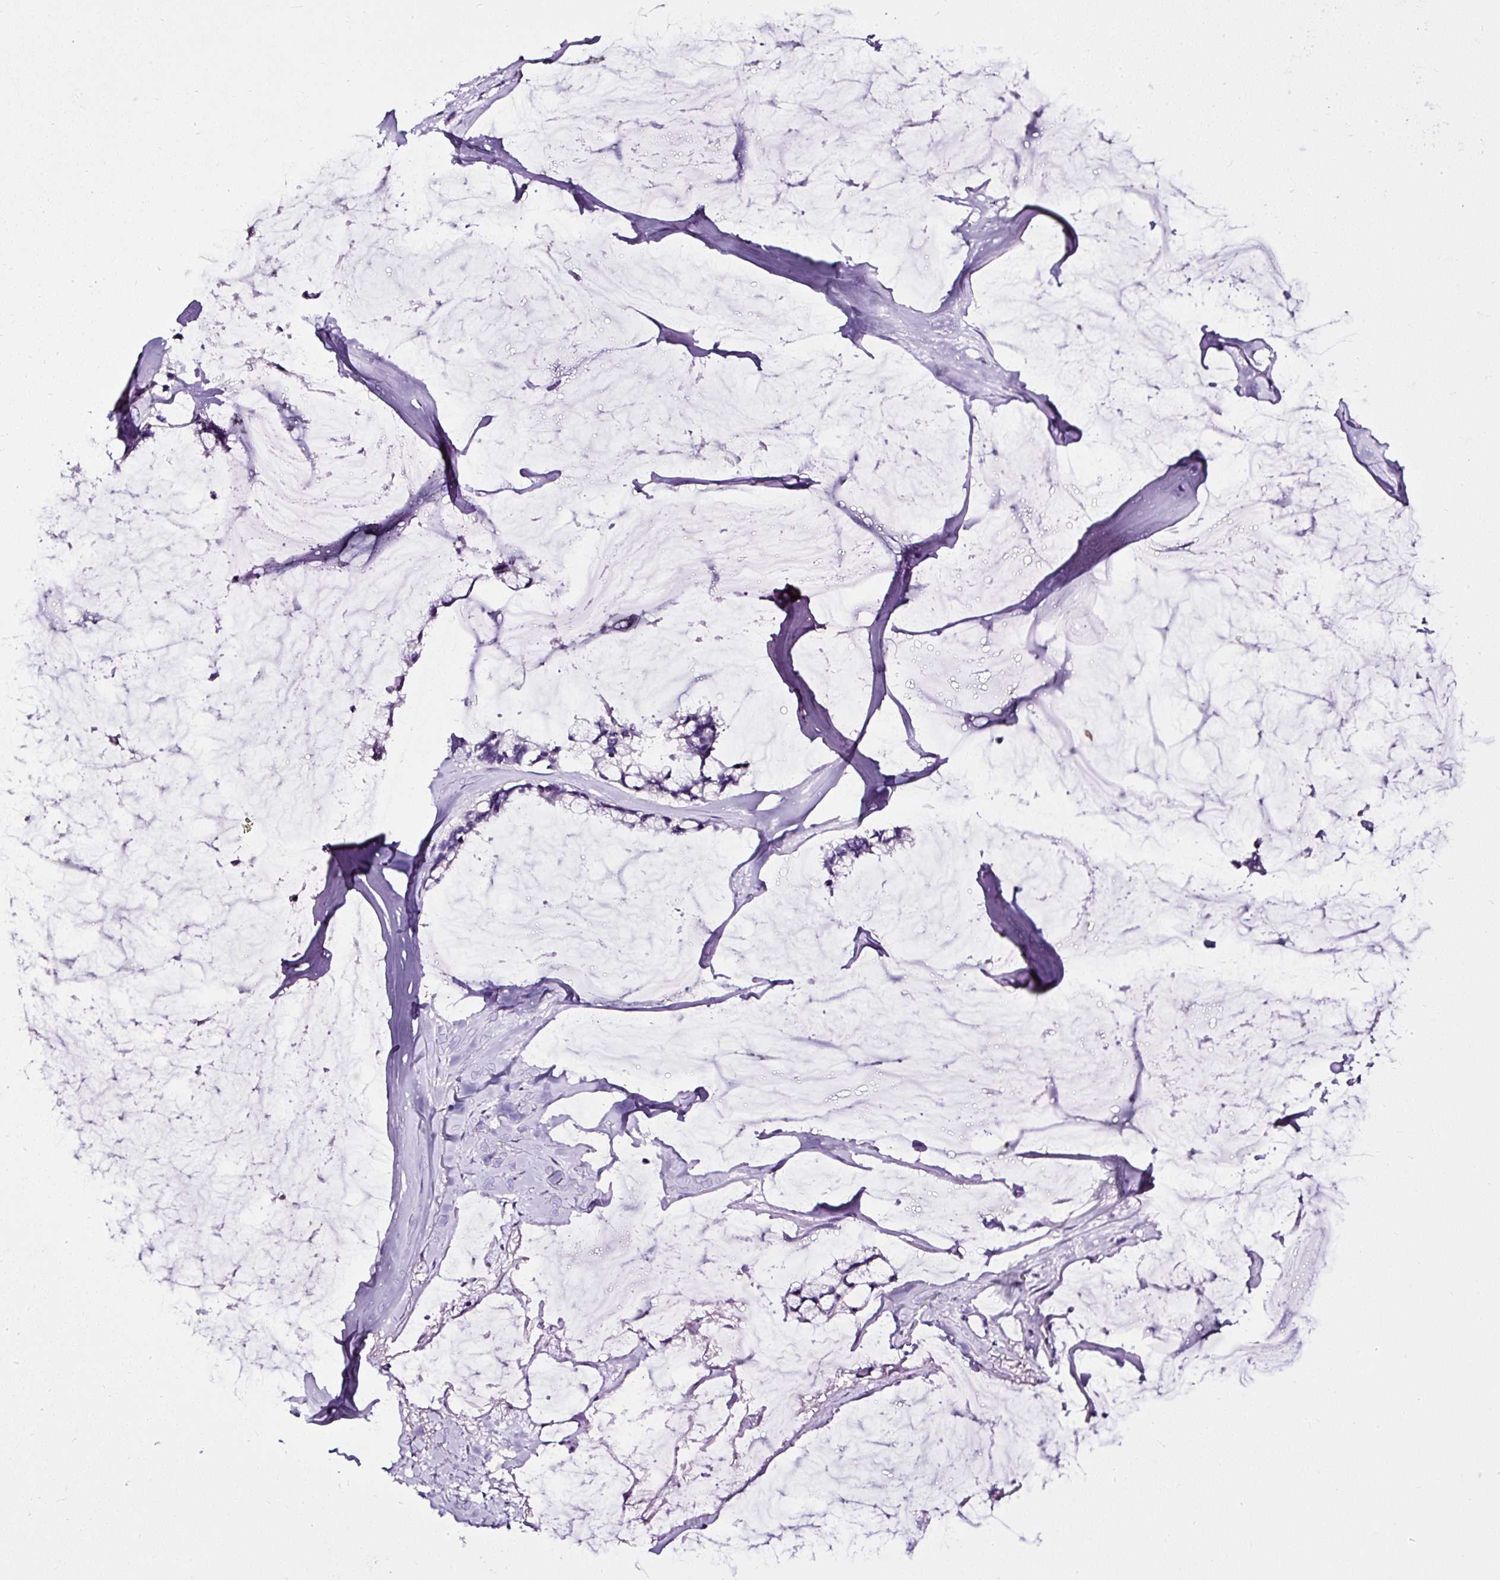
{"staining": {"intensity": "negative", "quantity": "none", "location": "none"}, "tissue": "ovarian cancer", "cell_type": "Tumor cells", "image_type": "cancer", "snomed": [{"axis": "morphology", "description": "Cystadenocarcinoma, mucinous, NOS"}, {"axis": "topography", "description": "Ovary"}], "caption": "This is an IHC histopathology image of ovarian cancer (mucinous cystadenocarcinoma). There is no positivity in tumor cells.", "gene": "ATP2A1", "patient": {"sex": "female", "age": 39}}